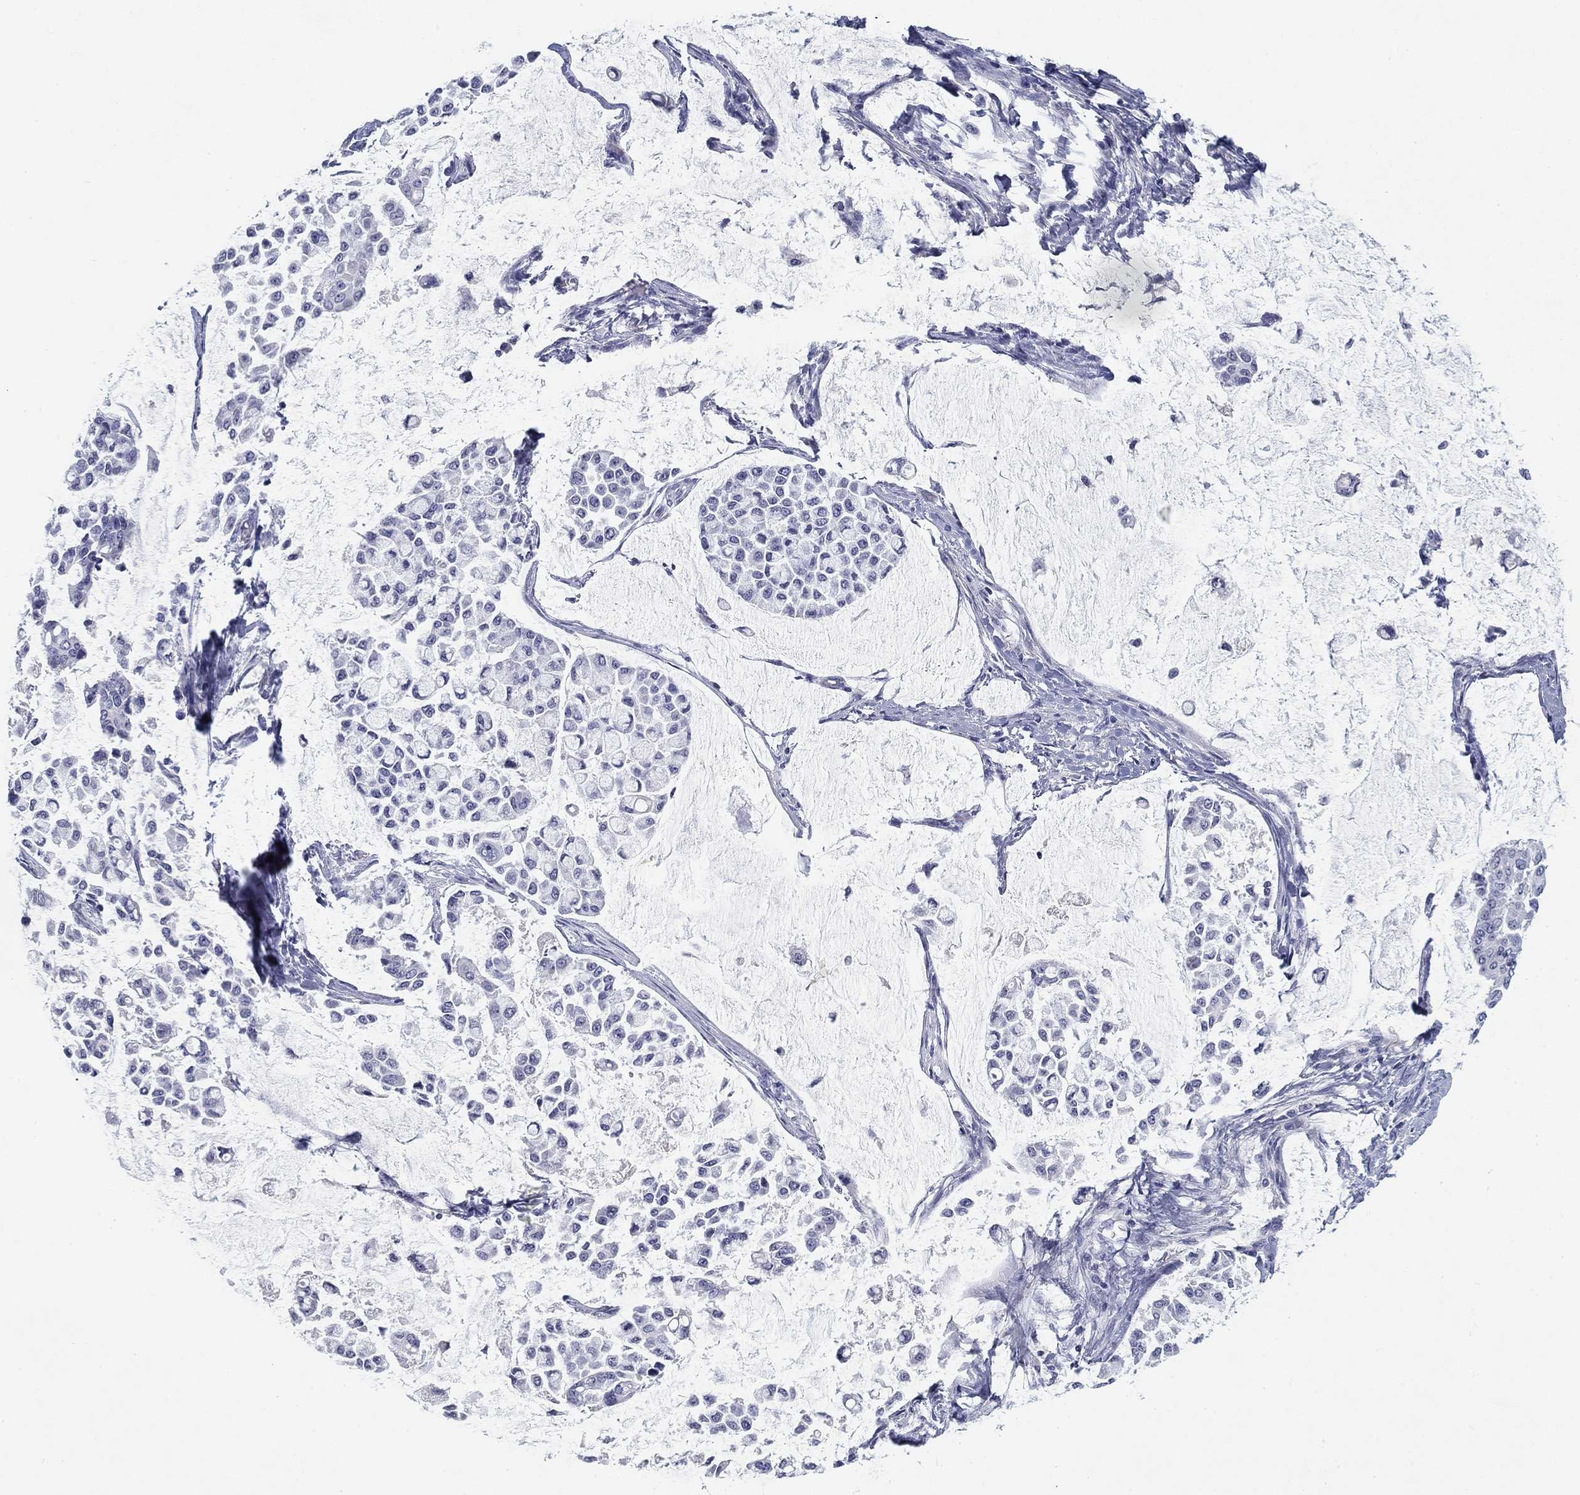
{"staining": {"intensity": "negative", "quantity": "none", "location": "none"}, "tissue": "stomach cancer", "cell_type": "Tumor cells", "image_type": "cancer", "snomed": [{"axis": "morphology", "description": "Adenocarcinoma, NOS"}, {"axis": "topography", "description": "Stomach"}], "caption": "Tumor cells show no significant protein positivity in stomach adenocarcinoma.", "gene": "CD79B", "patient": {"sex": "male", "age": 82}}